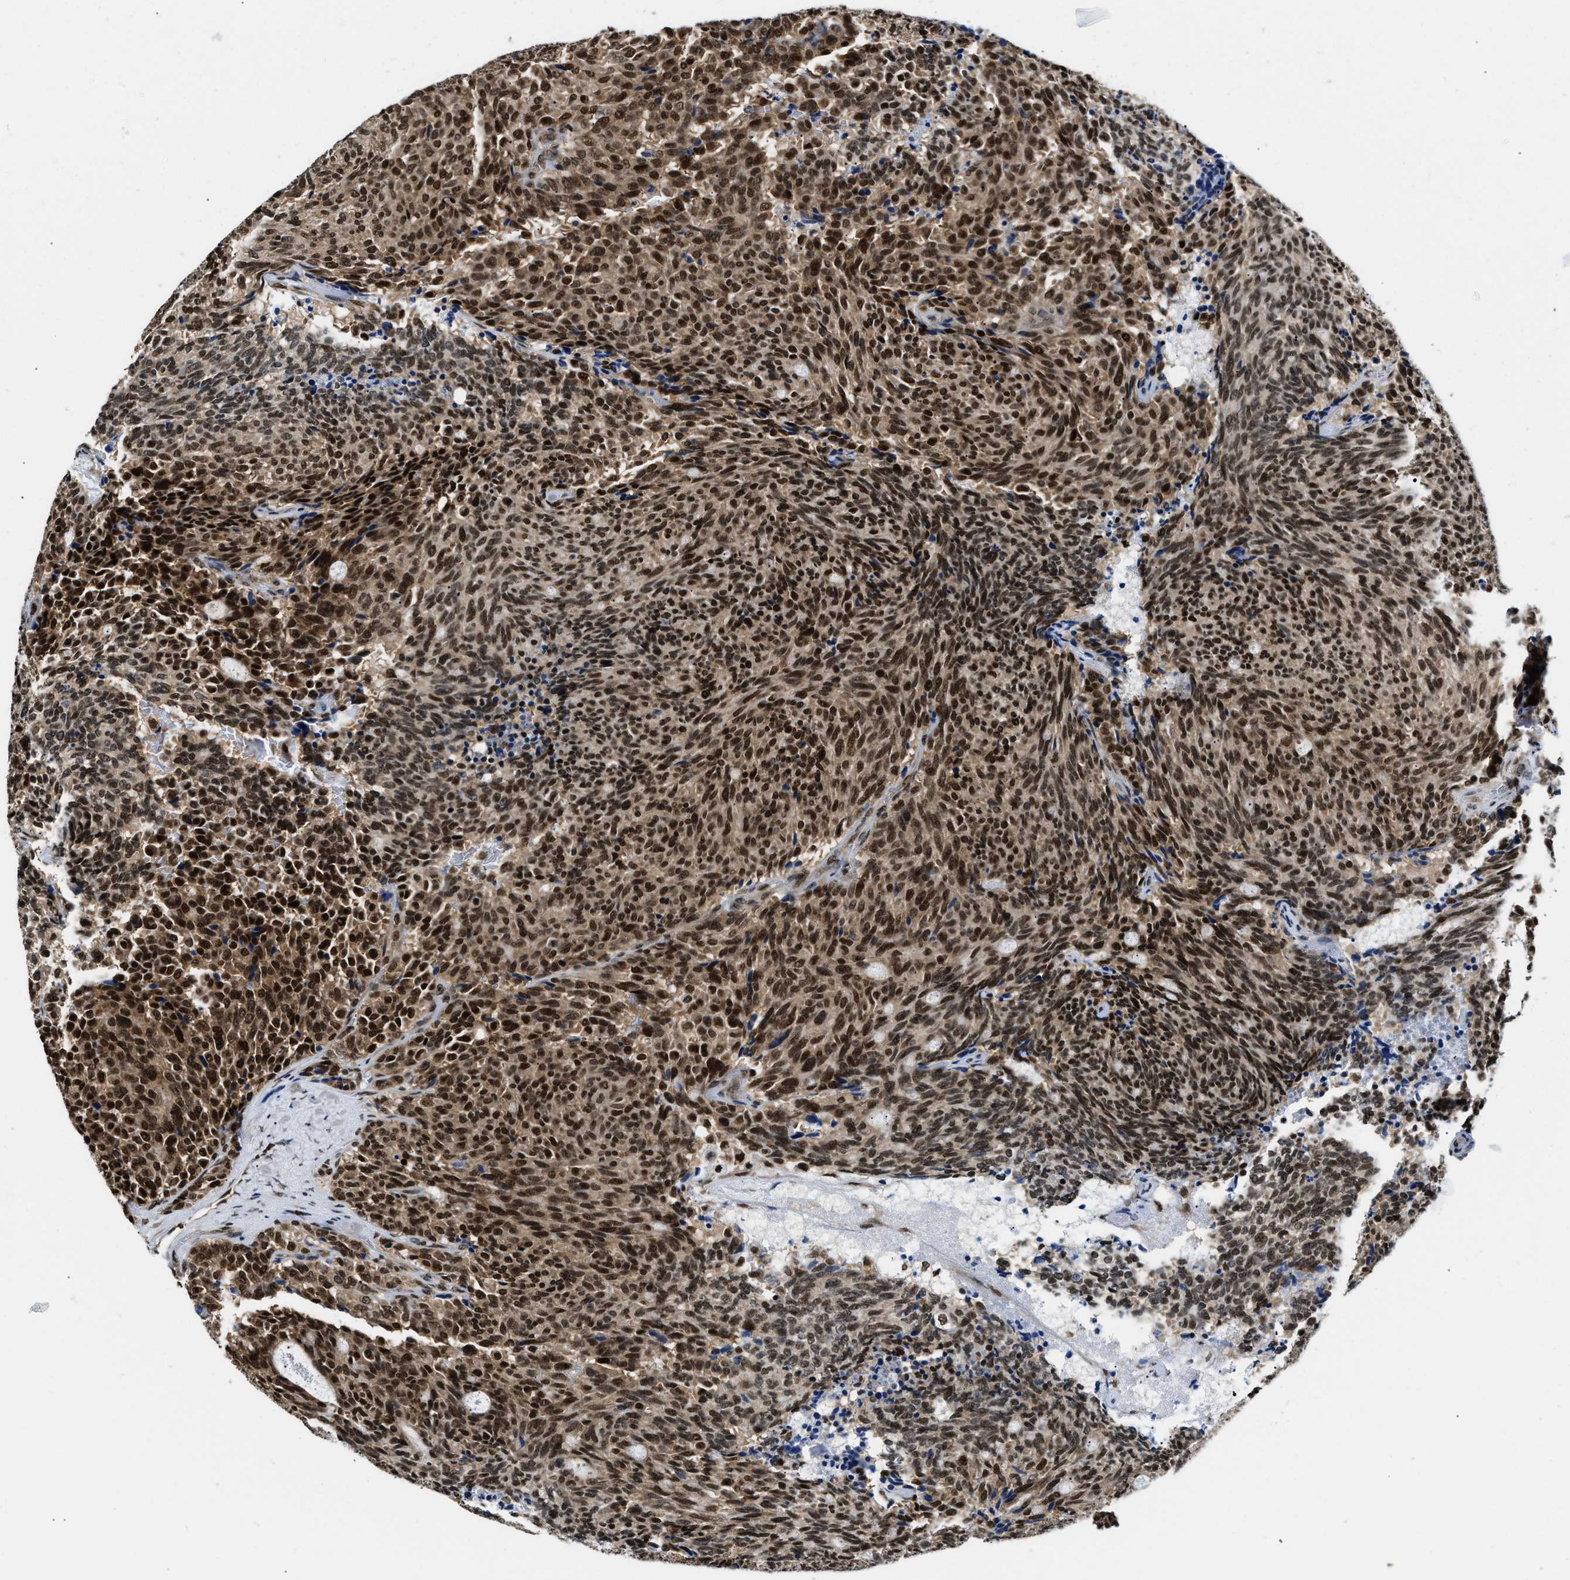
{"staining": {"intensity": "strong", "quantity": ">75%", "location": "cytoplasmic/membranous,nuclear"}, "tissue": "carcinoid", "cell_type": "Tumor cells", "image_type": "cancer", "snomed": [{"axis": "morphology", "description": "Carcinoid, malignant, NOS"}, {"axis": "topography", "description": "Pancreas"}], "caption": "Protein expression analysis of human carcinoid (malignant) reveals strong cytoplasmic/membranous and nuclear staining in approximately >75% of tumor cells. Nuclei are stained in blue.", "gene": "CCNDBP1", "patient": {"sex": "female", "age": 54}}